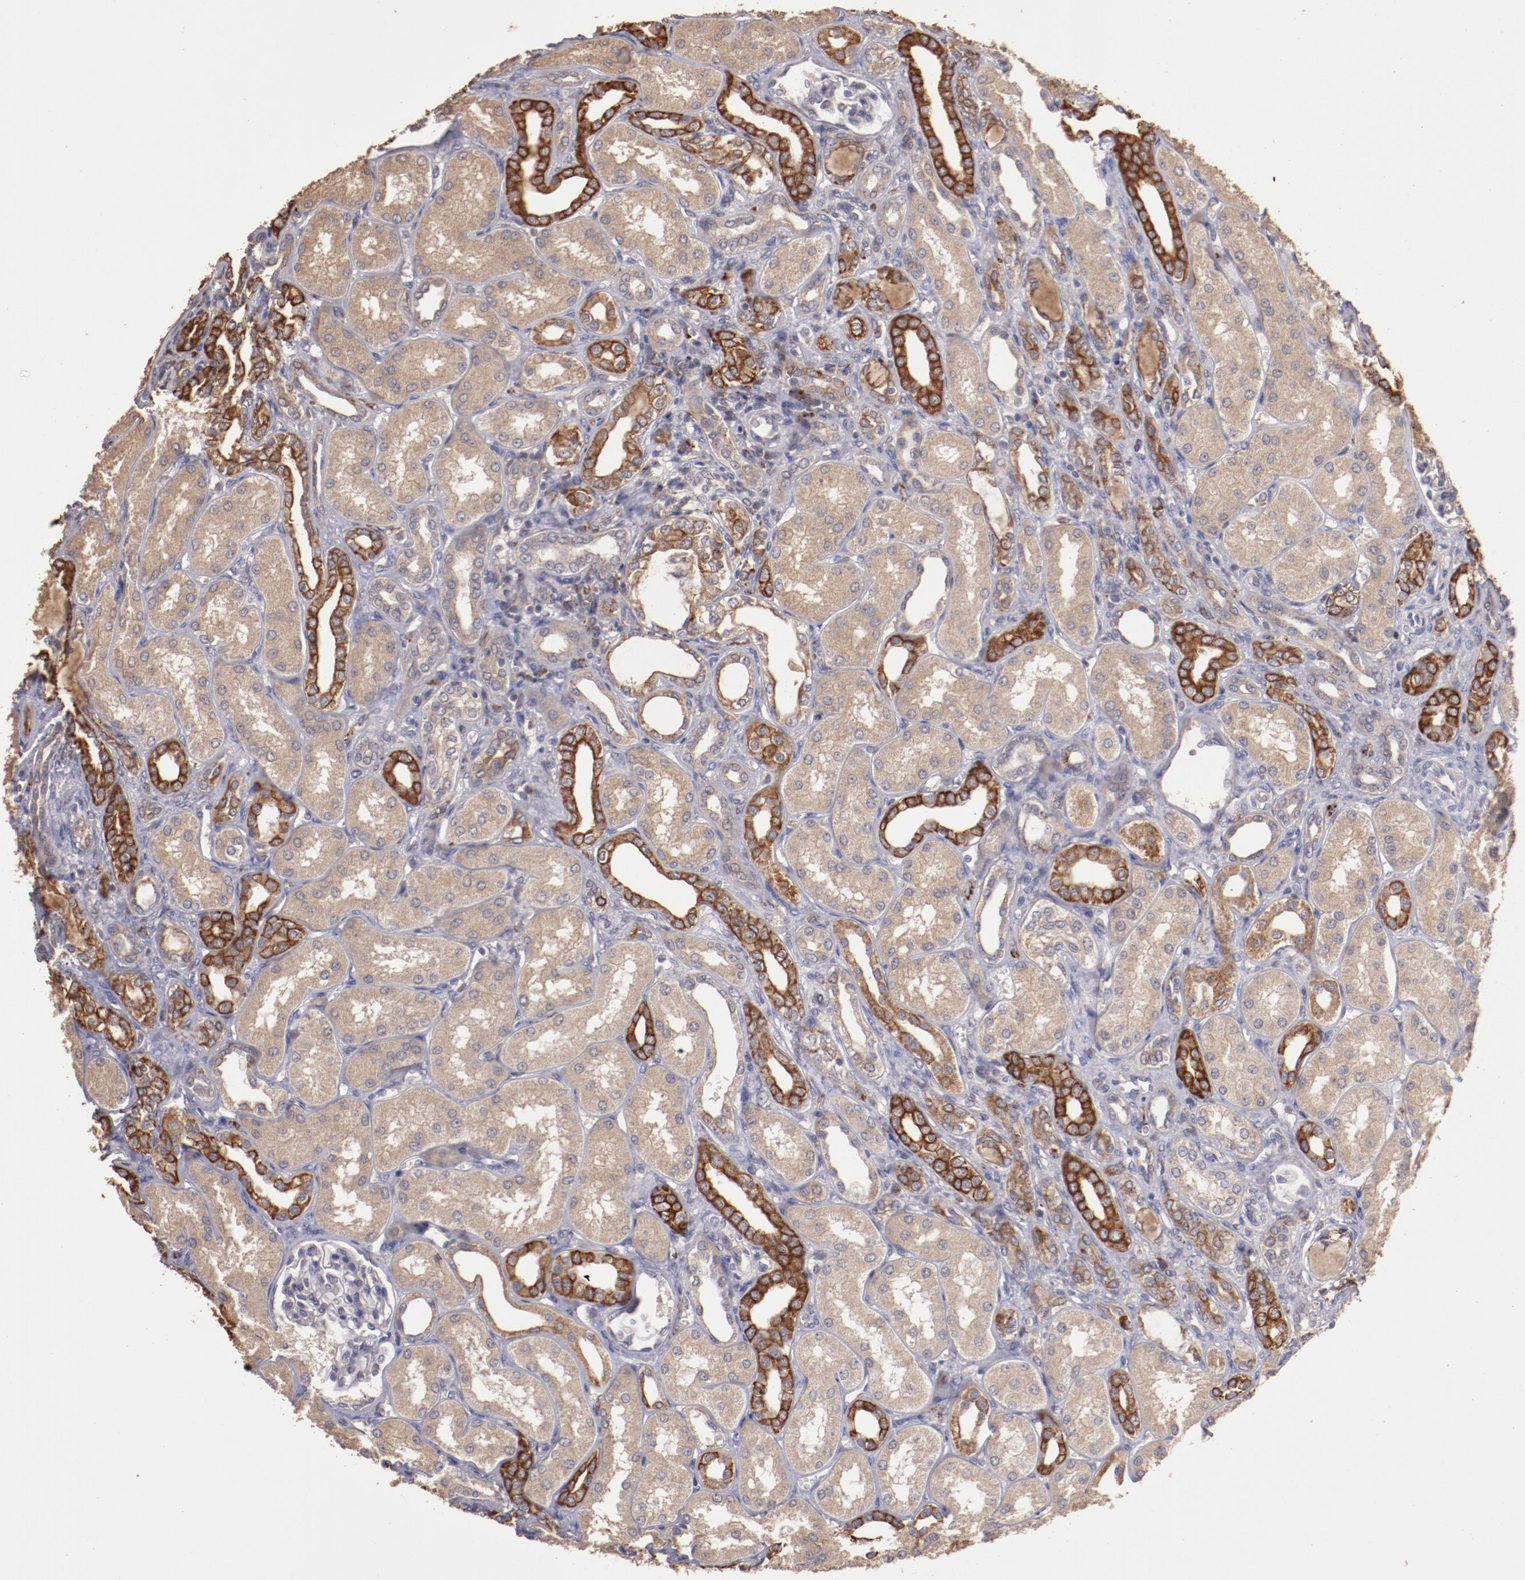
{"staining": {"intensity": "weak", "quantity": "<25%", "location": "cytoplasmic/membranous"}, "tissue": "kidney", "cell_type": "Cells in glomeruli", "image_type": "normal", "snomed": [{"axis": "morphology", "description": "Normal tissue, NOS"}, {"axis": "topography", "description": "Kidney"}], "caption": "IHC of benign human kidney reveals no staining in cells in glomeruli.", "gene": "SRRD", "patient": {"sex": "male", "age": 7}}